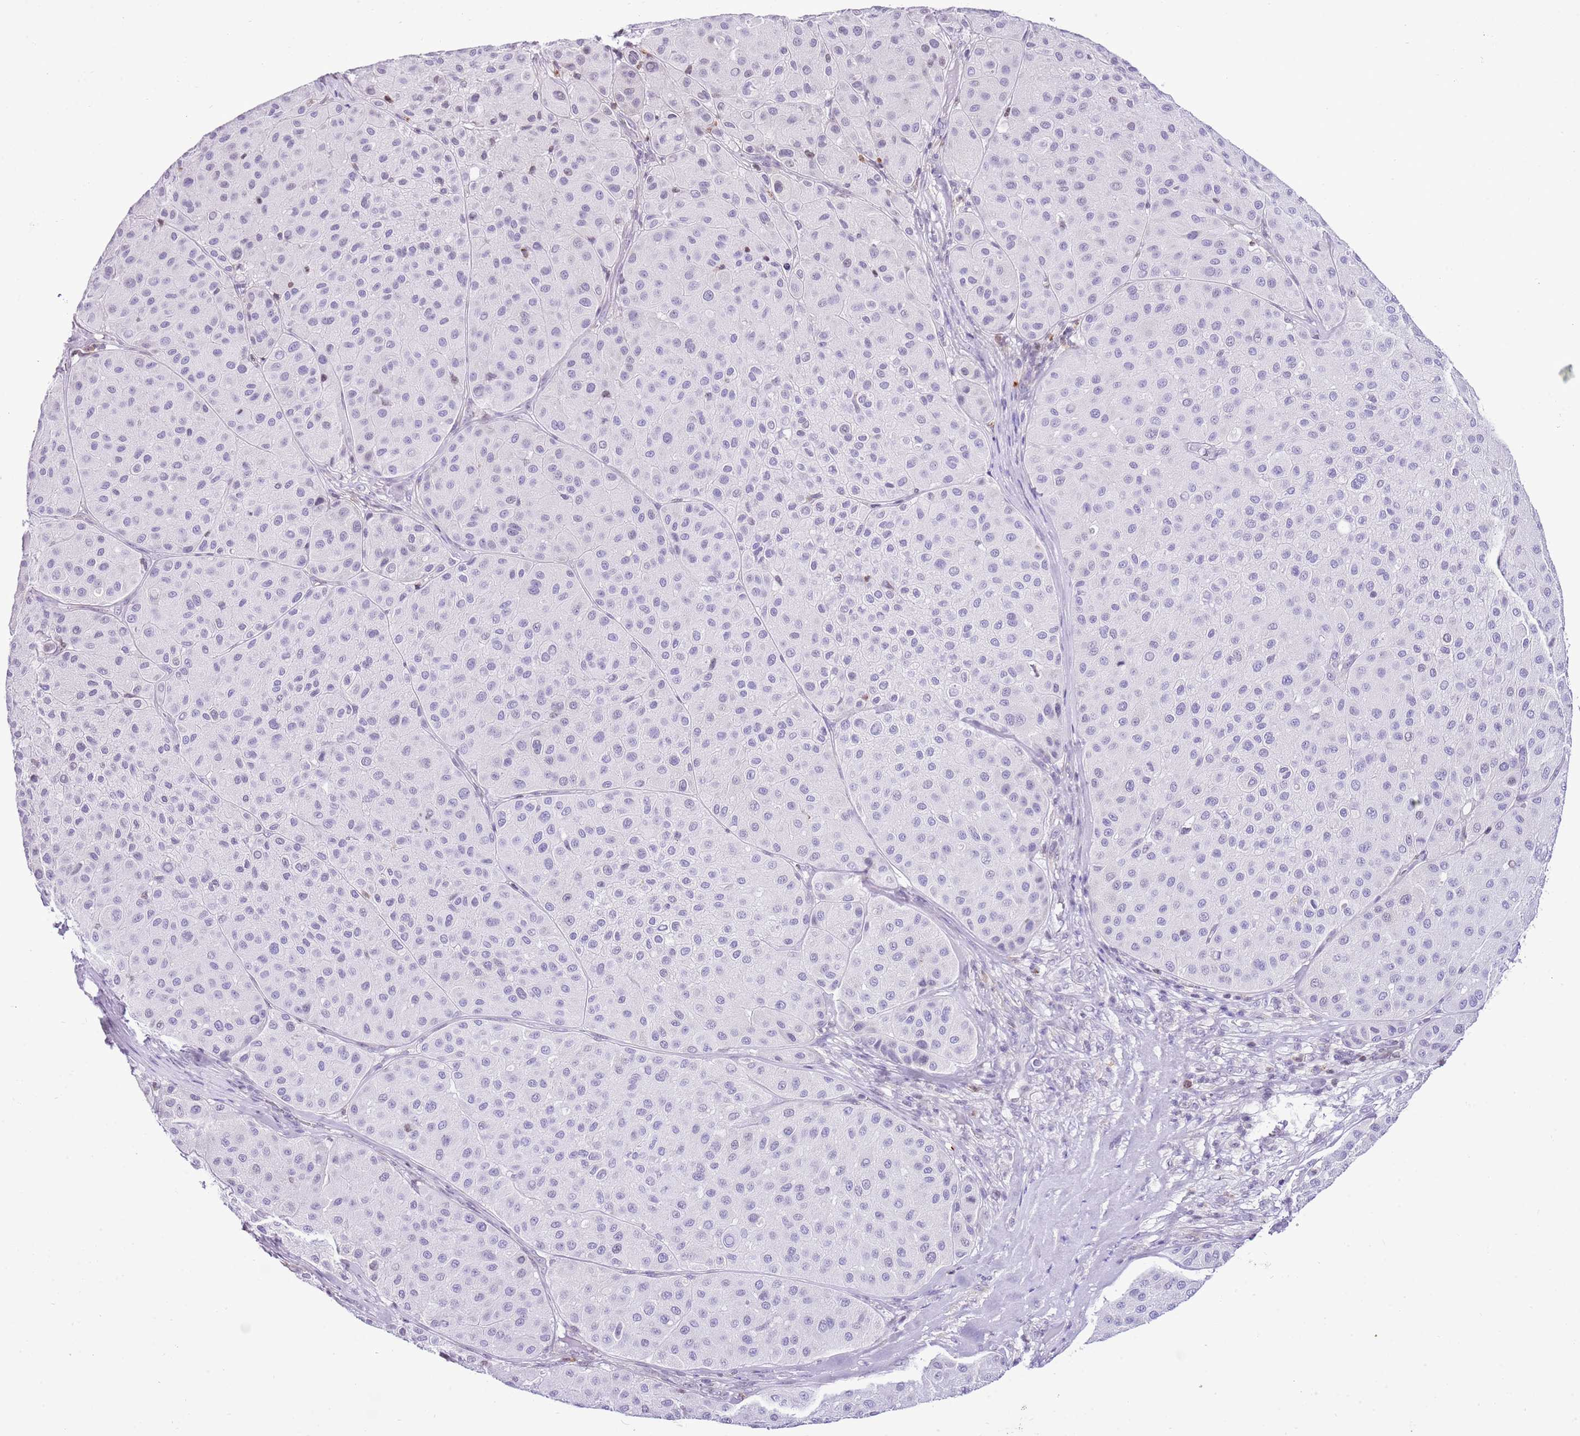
{"staining": {"intensity": "negative", "quantity": "none", "location": "none"}, "tissue": "melanoma", "cell_type": "Tumor cells", "image_type": "cancer", "snomed": [{"axis": "morphology", "description": "Malignant melanoma, Metastatic site"}, {"axis": "topography", "description": "Smooth muscle"}], "caption": "IHC photomicrograph of neoplastic tissue: malignant melanoma (metastatic site) stained with DAB (3,3'-diaminobenzidine) demonstrates no significant protein staining in tumor cells.", "gene": "PRR15", "patient": {"sex": "male", "age": 41}}